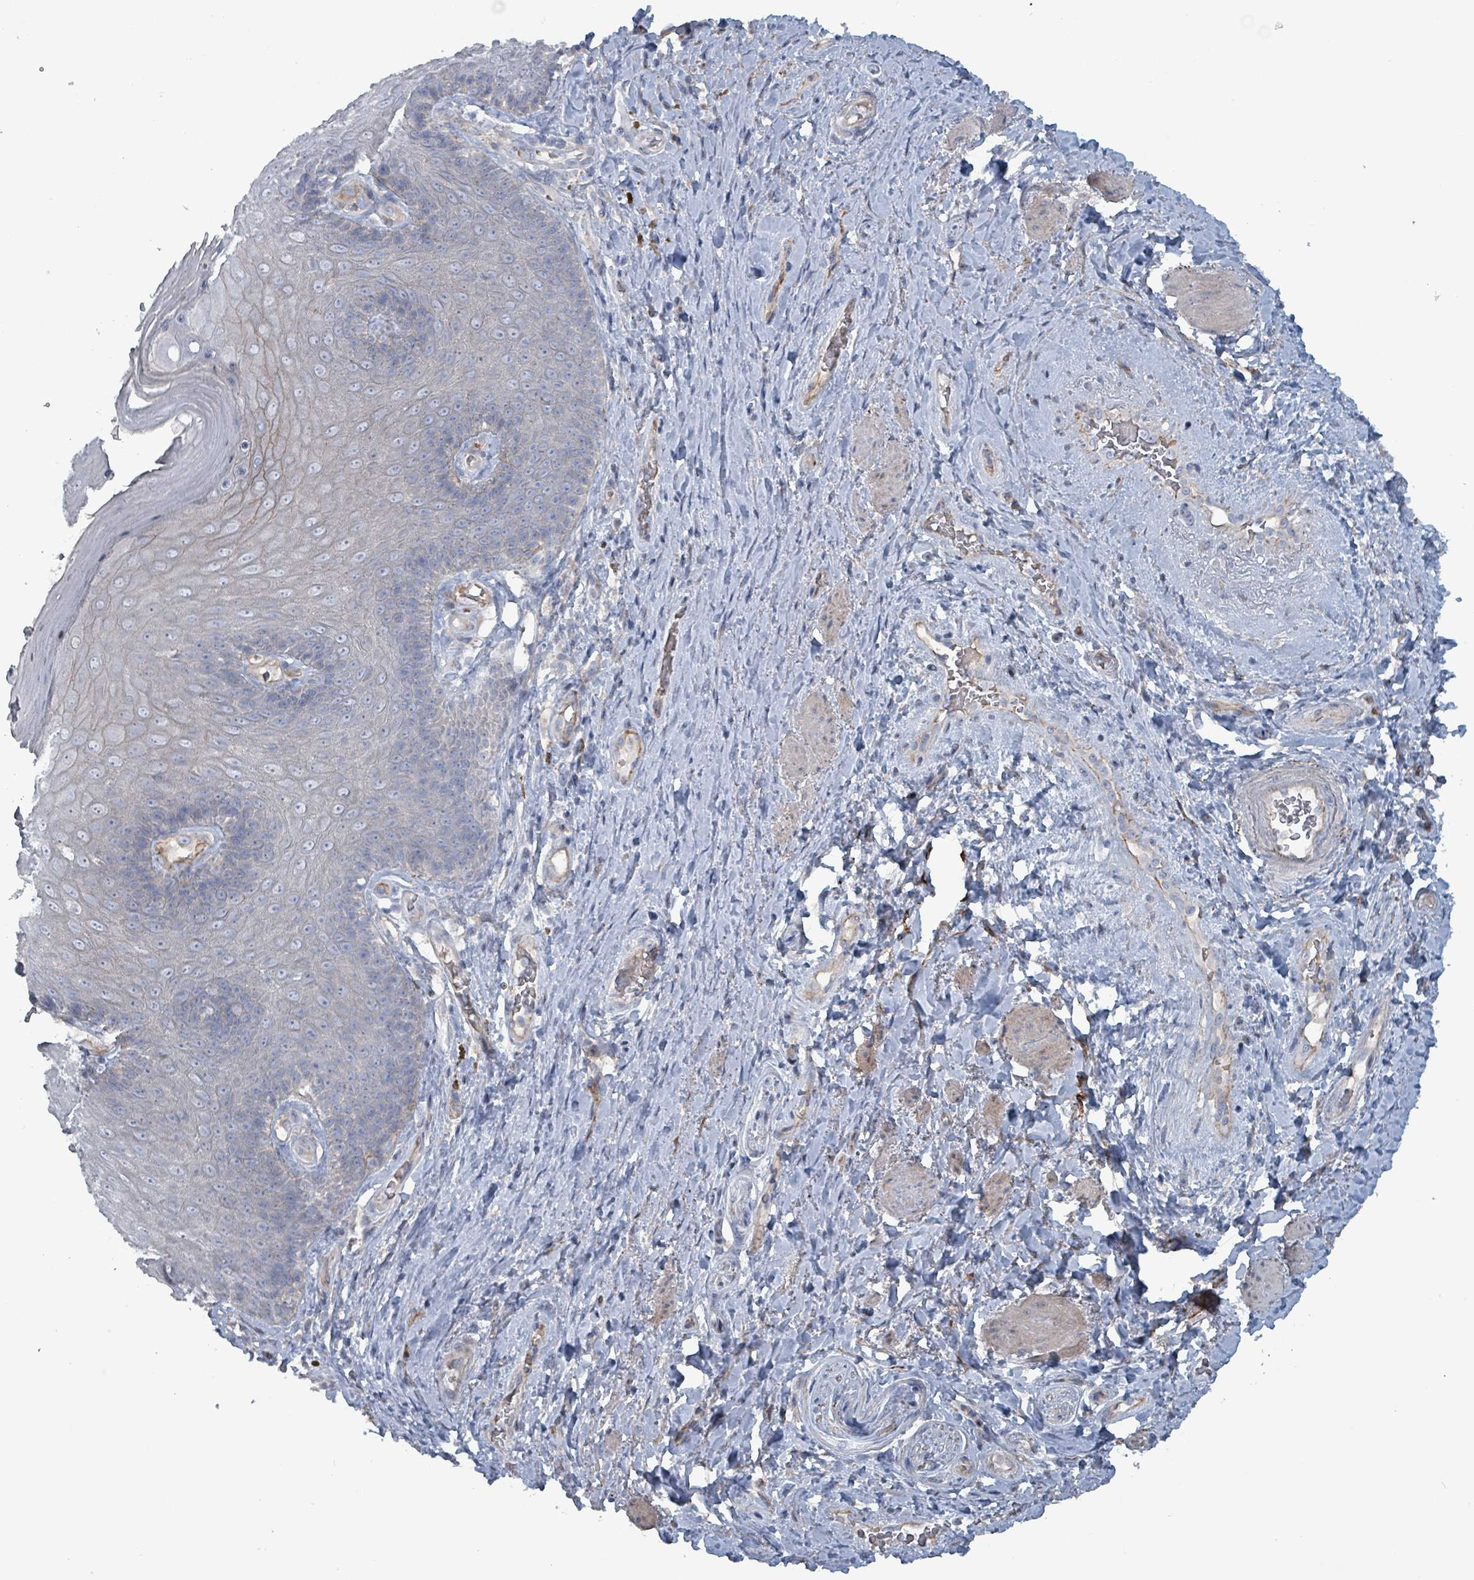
{"staining": {"intensity": "weak", "quantity": "<25%", "location": "cytoplasmic/membranous"}, "tissue": "skin", "cell_type": "Epidermal cells", "image_type": "normal", "snomed": [{"axis": "morphology", "description": "Normal tissue, NOS"}, {"axis": "topography", "description": "Anal"}, {"axis": "topography", "description": "Peripheral nerve tissue"}], "caption": "This is a histopathology image of immunohistochemistry (IHC) staining of normal skin, which shows no expression in epidermal cells. The staining was performed using DAB (3,3'-diaminobenzidine) to visualize the protein expression in brown, while the nuclei were stained in blue with hematoxylin (Magnification: 20x).", "gene": "TAAR5", "patient": {"sex": "male", "age": 53}}